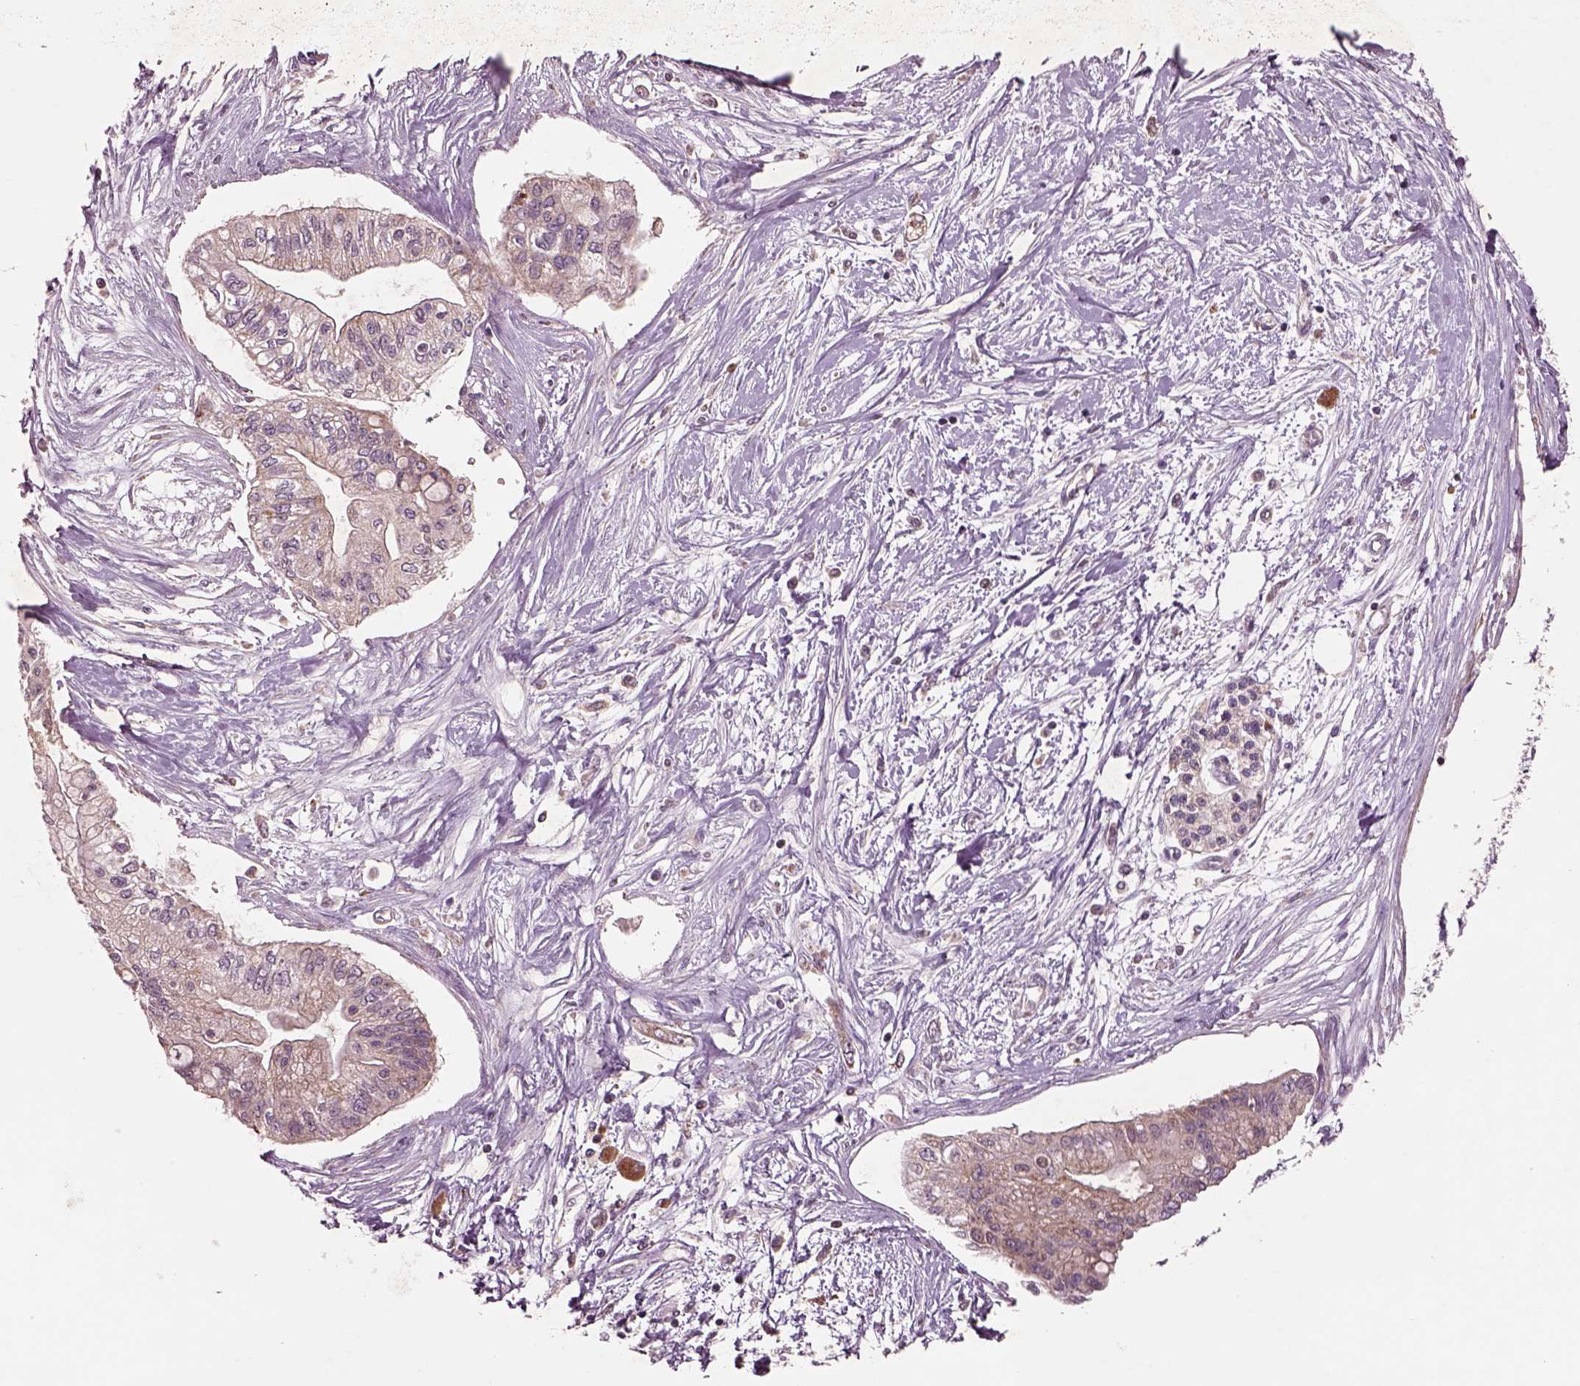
{"staining": {"intensity": "weak", "quantity": "<25%", "location": "cytoplasmic/membranous"}, "tissue": "pancreatic cancer", "cell_type": "Tumor cells", "image_type": "cancer", "snomed": [{"axis": "morphology", "description": "Adenocarcinoma, NOS"}, {"axis": "topography", "description": "Pancreas"}], "caption": "This is a micrograph of immunohistochemistry staining of pancreatic cancer (adenocarcinoma), which shows no expression in tumor cells.", "gene": "SLC25A5", "patient": {"sex": "female", "age": 77}}